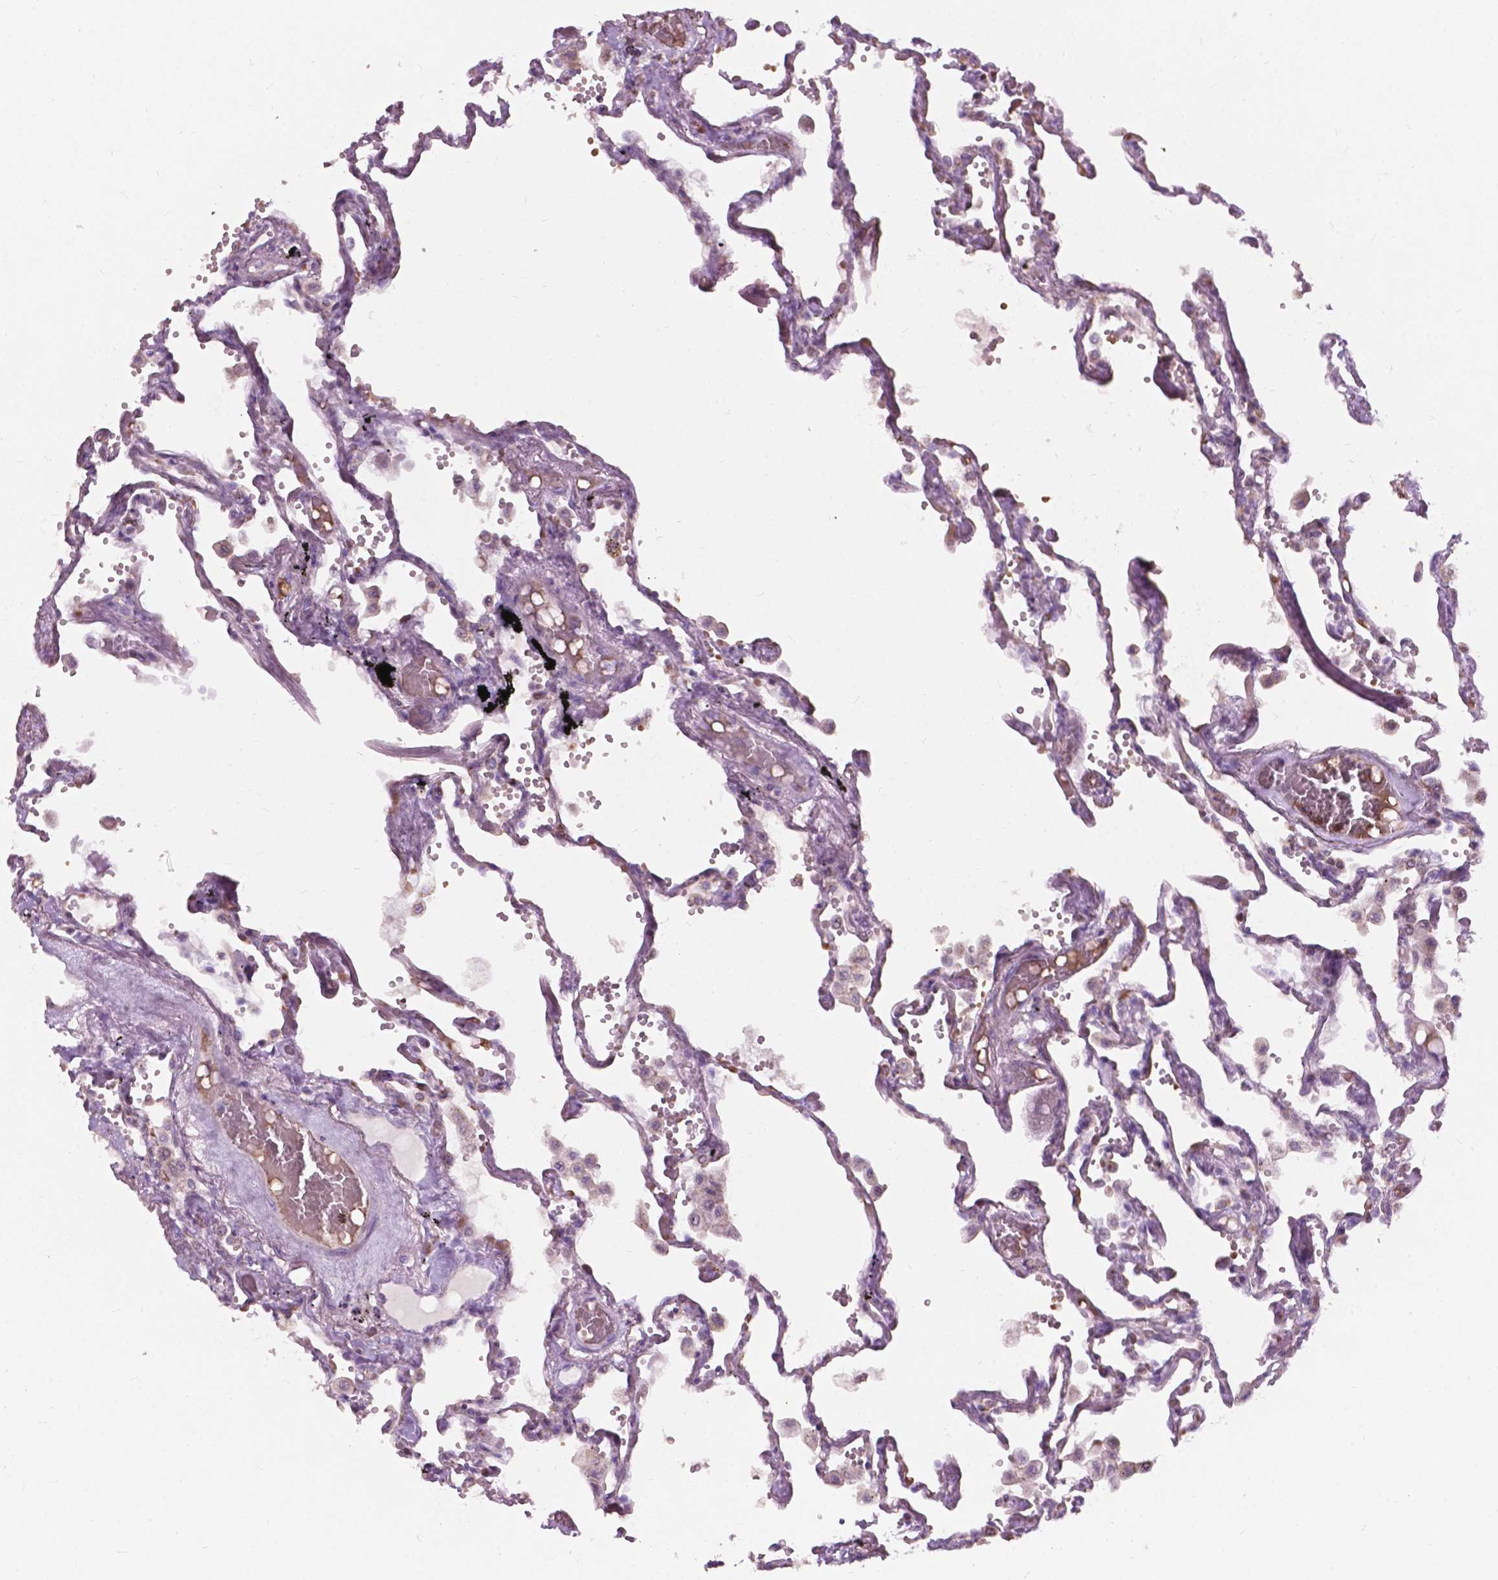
{"staining": {"intensity": "weak", "quantity": "<25%", "location": "cytoplasmic/membranous"}, "tissue": "lung", "cell_type": "Alveolar cells", "image_type": "normal", "snomed": [{"axis": "morphology", "description": "Normal tissue, NOS"}, {"axis": "morphology", "description": "Adenocarcinoma, NOS"}, {"axis": "topography", "description": "Cartilage tissue"}, {"axis": "topography", "description": "Lung"}], "caption": "DAB immunohistochemical staining of unremarkable human lung demonstrates no significant staining in alveolar cells.", "gene": "NDUFS1", "patient": {"sex": "female", "age": 67}}